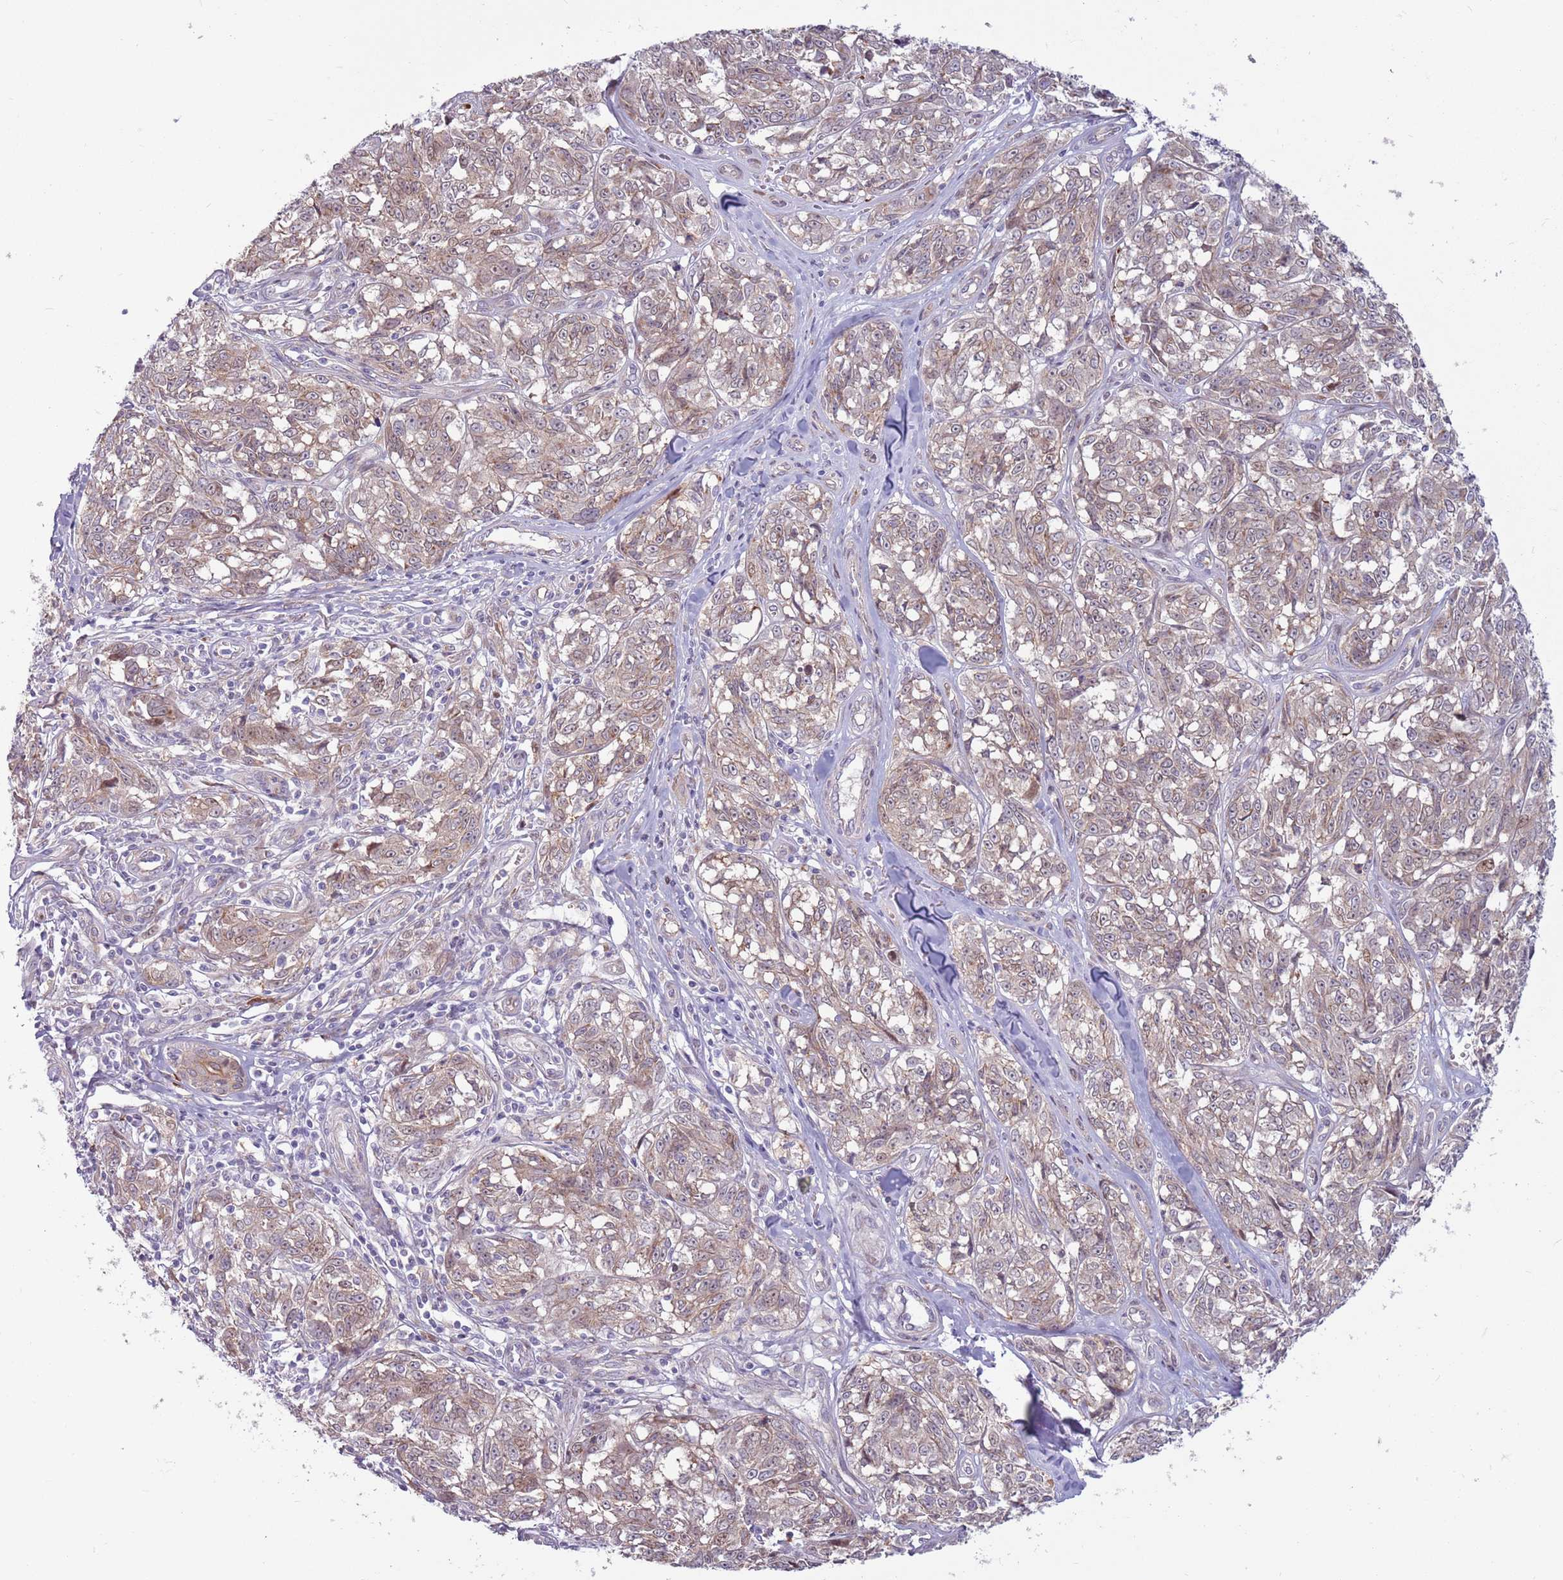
{"staining": {"intensity": "weak", "quantity": ">75%", "location": "cytoplasmic/membranous,nuclear"}, "tissue": "melanoma", "cell_type": "Tumor cells", "image_type": "cancer", "snomed": [{"axis": "morphology", "description": "Normal tissue, NOS"}, {"axis": "morphology", "description": "Malignant melanoma, NOS"}, {"axis": "topography", "description": "Skin"}], "caption": "Immunohistochemistry micrograph of human melanoma stained for a protein (brown), which exhibits low levels of weak cytoplasmic/membranous and nuclear expression in about >75% of tumor cells.", "gene": "CCDC150", "patient": {"sex": "female", "age": 64}}